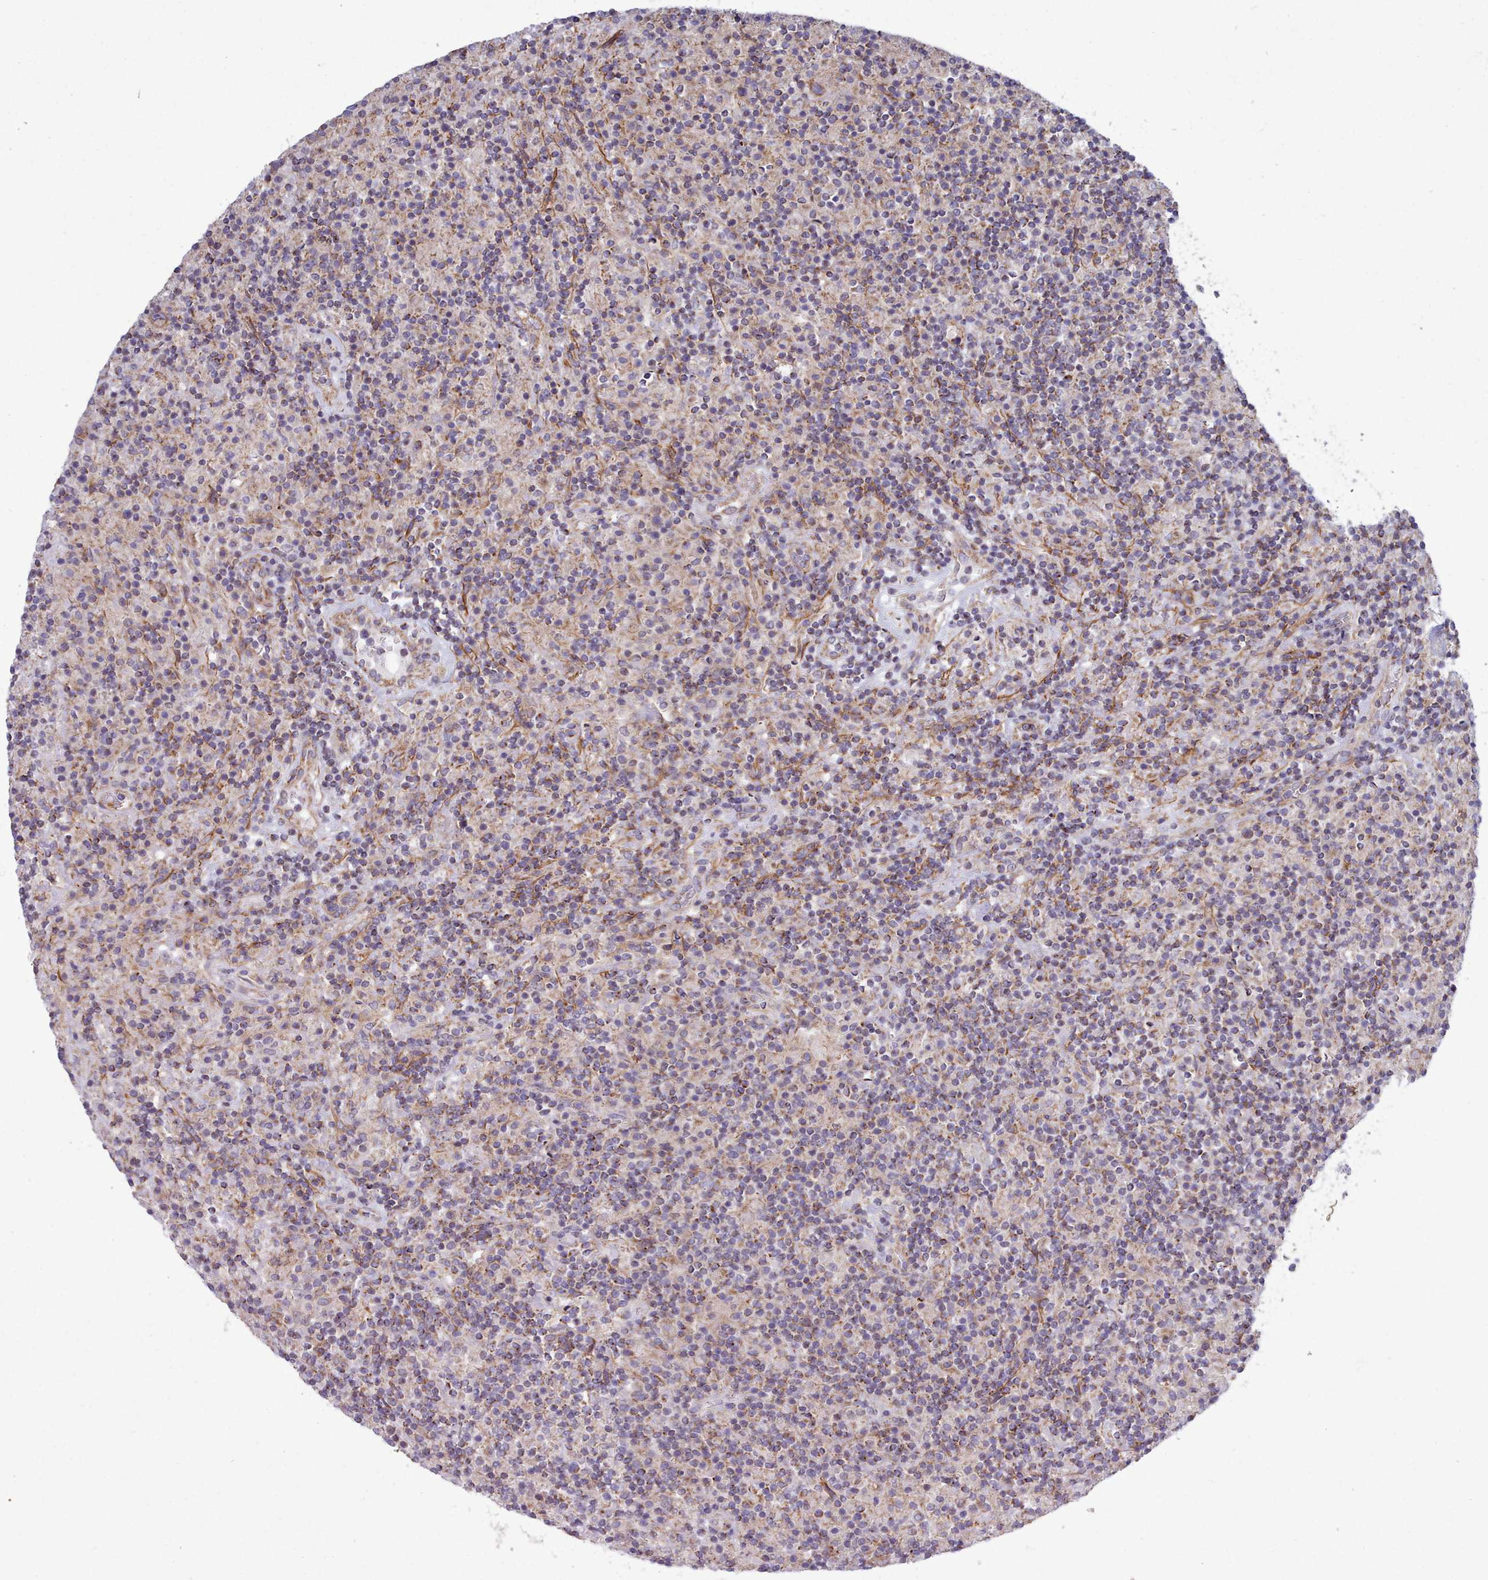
{"staining": {"intensity": "weak", "quantity": "25%-75%", "location": "cytoplasmic/membranous"}, "tissue": "lymphoma", "cell_type": "Tumor cells", "image_type": "cancer", "snomed": [{"axis": "morphology", "description": "Hodgkin's disease, NOS"}, {"axis": "topography", "description": "Lymph node"}], "caption": "Immunohistochemistry staining of lymphoma, which shows low levels of weak cytoplasmic/membranous positivity in approximately 25%-75% of tumor cells indicating weak cytoplasmic/membranous protein positivity. The staining was performed using DAB (brown) for protein detection and nuclei were counterstained in hematoxylin (blue).", "gene": "MRPL21", "patient": {"sex": "male", "age": 70}}